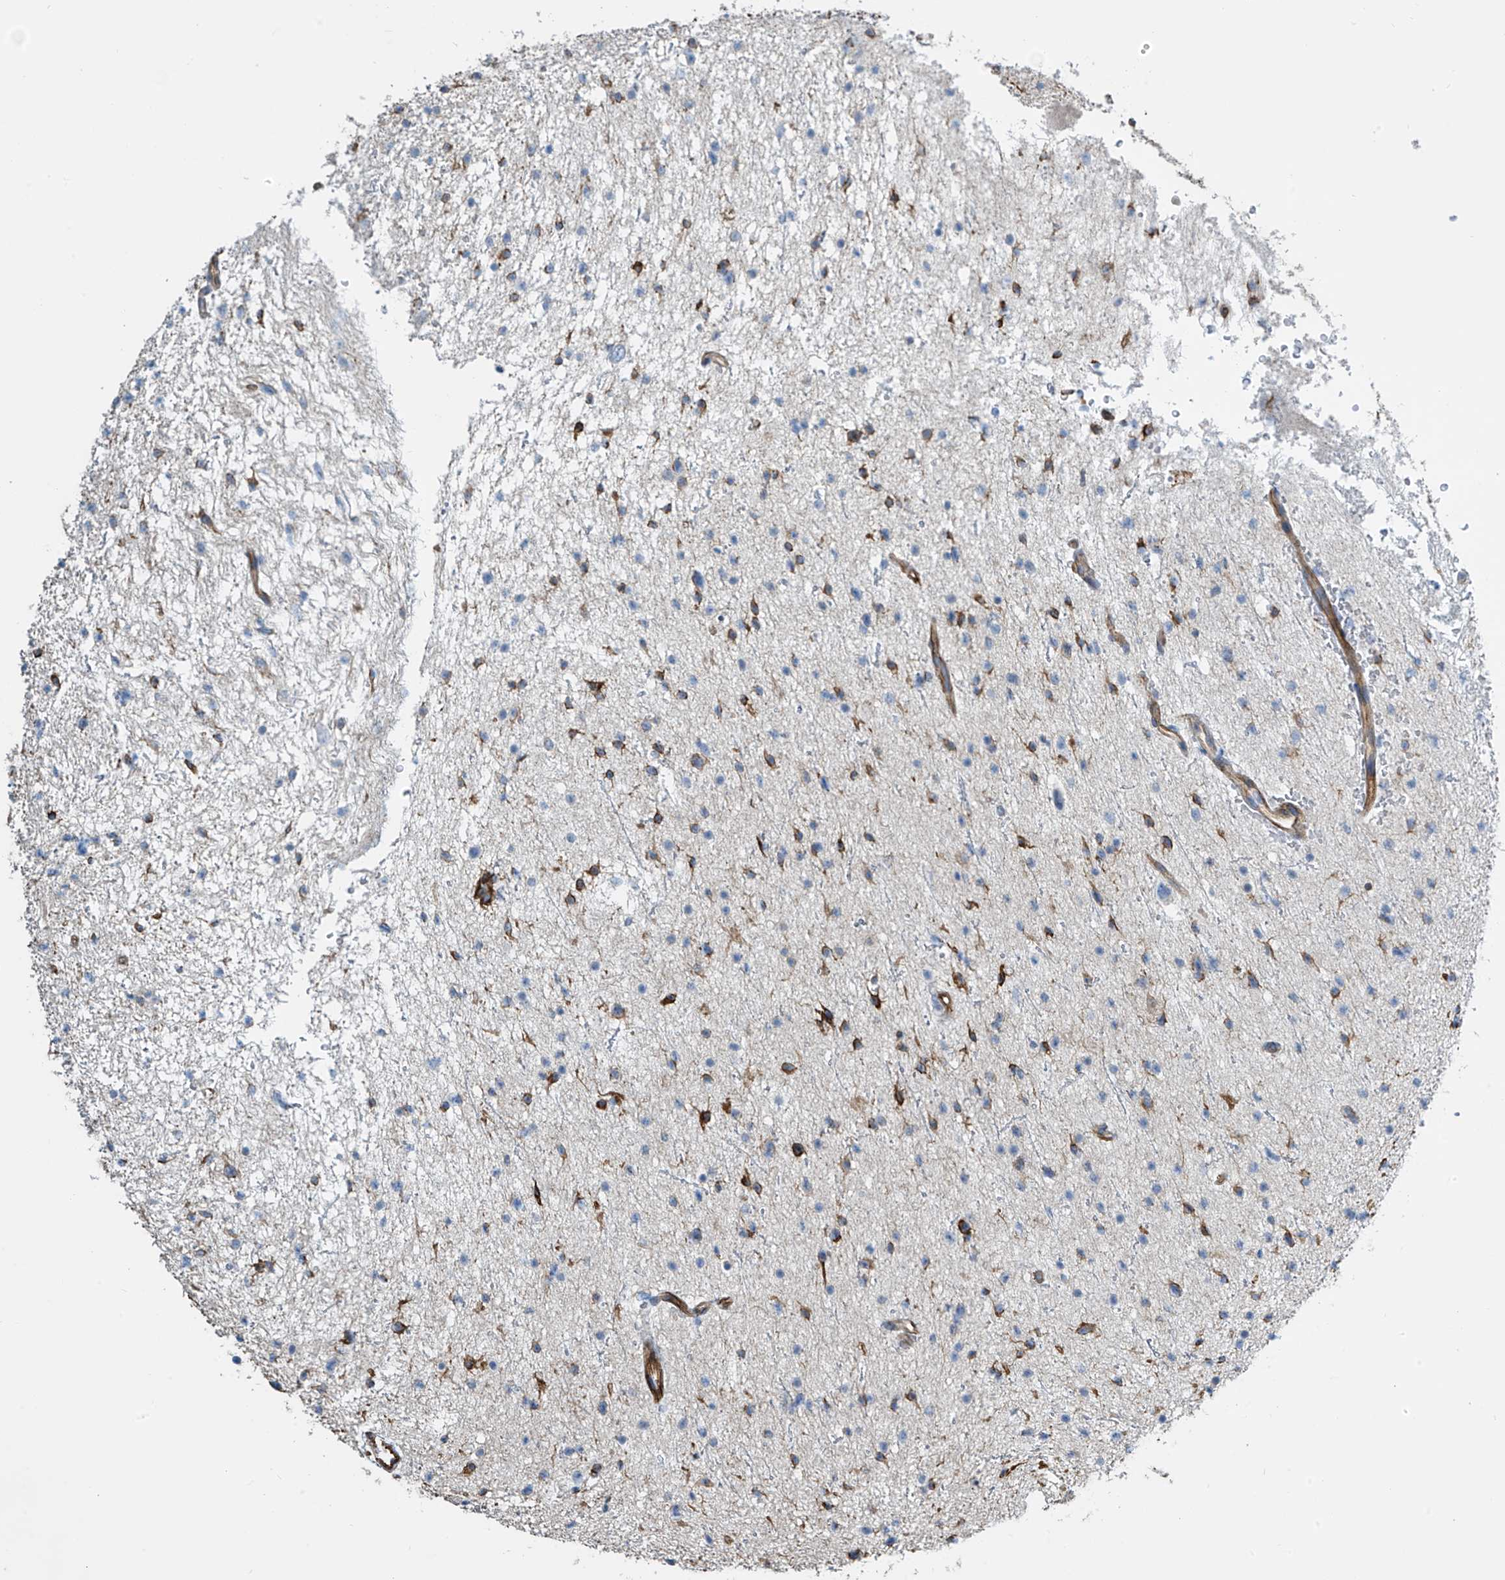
{"staining": {"intensity": "negative", "quantity": "none", "location": "none"}, "tissue": "glioma", "cell_type": "Tumor cells", "image_type": "cancer", "snomed": [{"axis": "morphology", "description": "Glioma, malignant, Low grade"}, {"axis": "topography", "description": "Brain"}], "caption": "IHC image of human glioma stained for a protein (brown), which reveals no staining in tumor cells. The staining is performed using DAB brown chromogen with nuclei counter-stained in using hematoxylin.", "gene": "SH3BGRL3", "patient": {"sex": "female", "age": 37}}